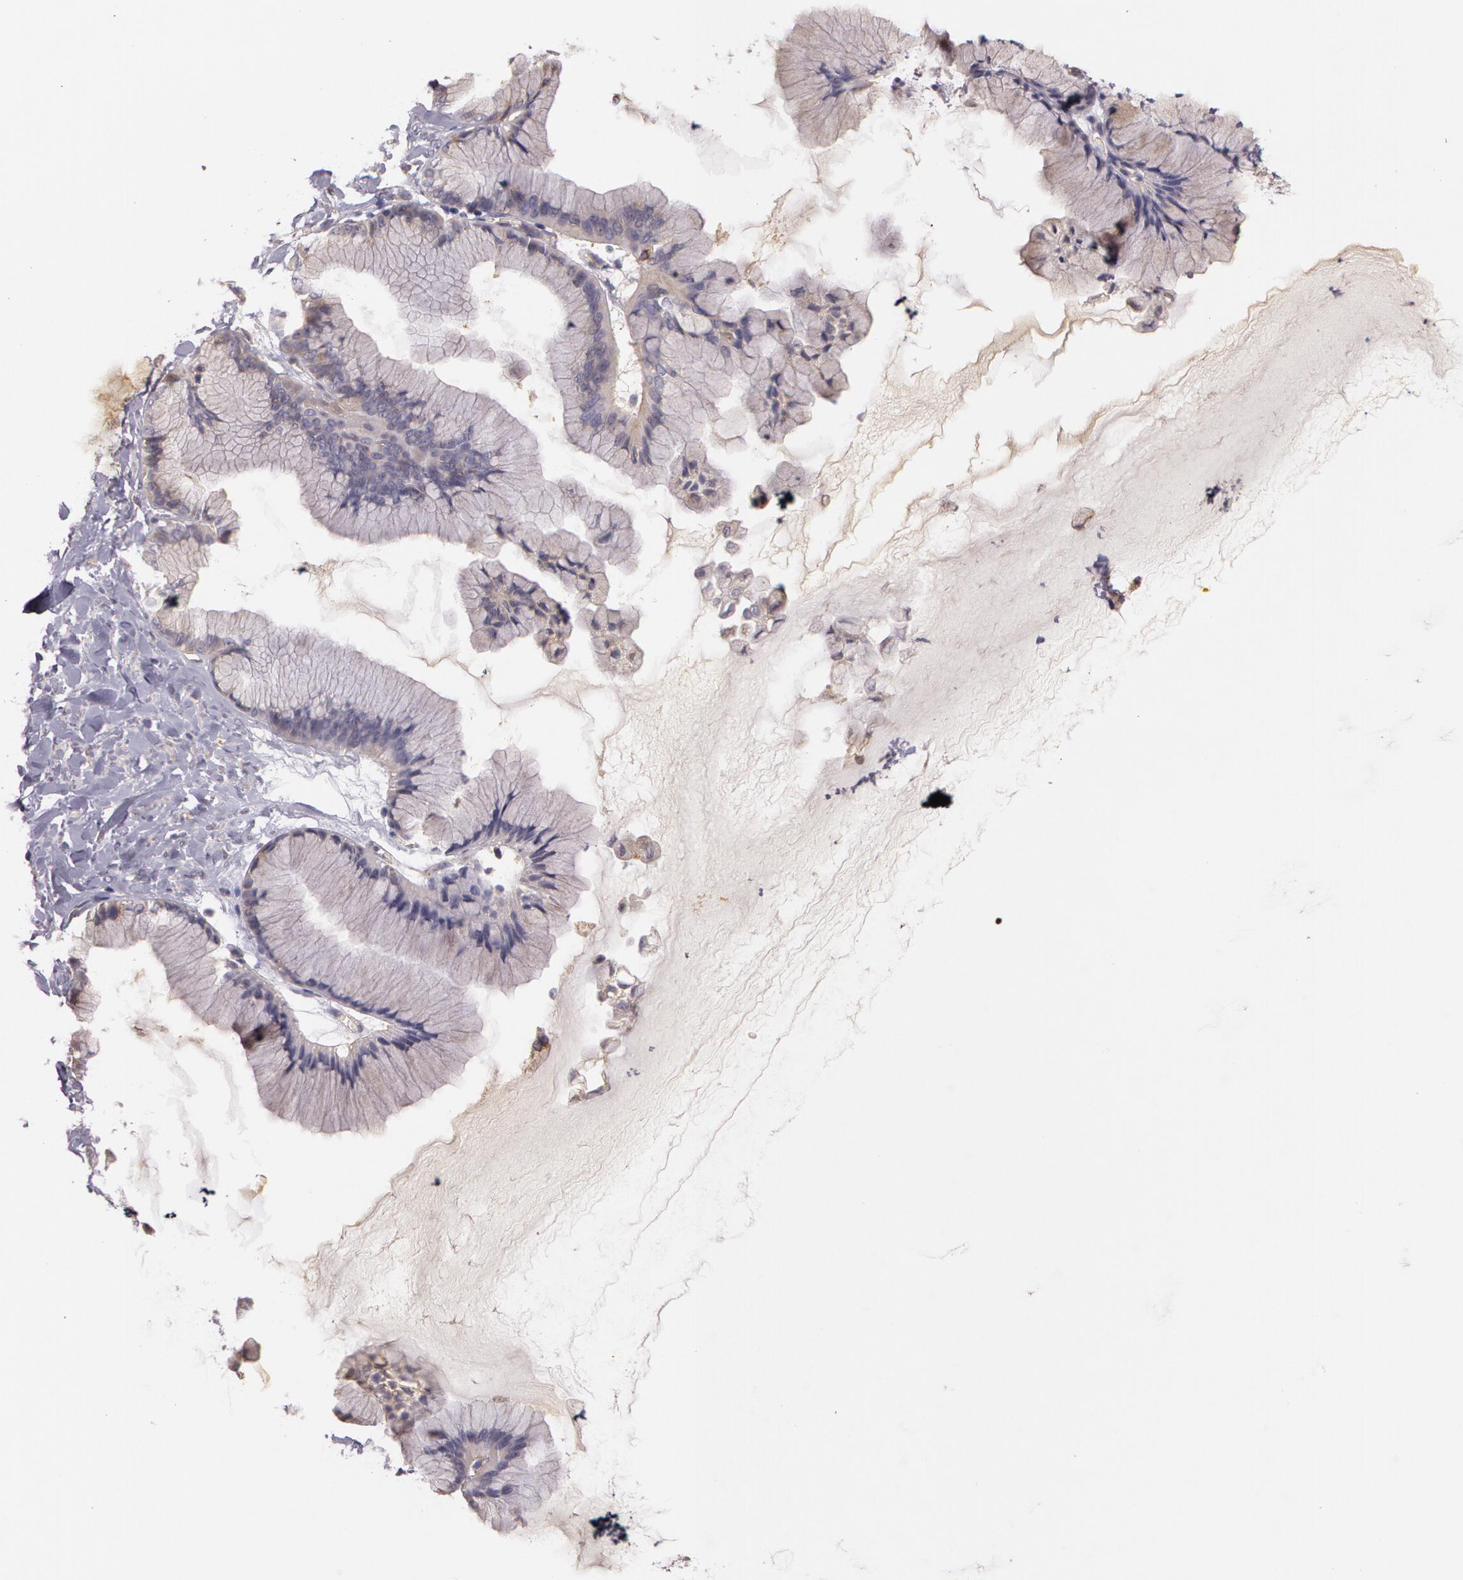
{"staining": {"intensity": "weak", "quantity": "25%-75%", "location": "cytoplasmic/membranous"}, "tissue": "ovarian cancer", "cell_type": "Tumor cells", "image_type": "cancer", "snomed": [{"axis": "morphology", "description": "Cystadenocarcinoma, mucinous, NOS"}, {"axis": "topography", "description": "Ovary"}], "caption": "Immunohistochemical staining of human ovarian cancer (mucinous cystadenocarcinoma) exhibits low levels of weak cytoplasmic/membranous staining in about 25%-75% of tumor cells.", "gene": "APP", "patient": {"sex": "female", "age": 41}}